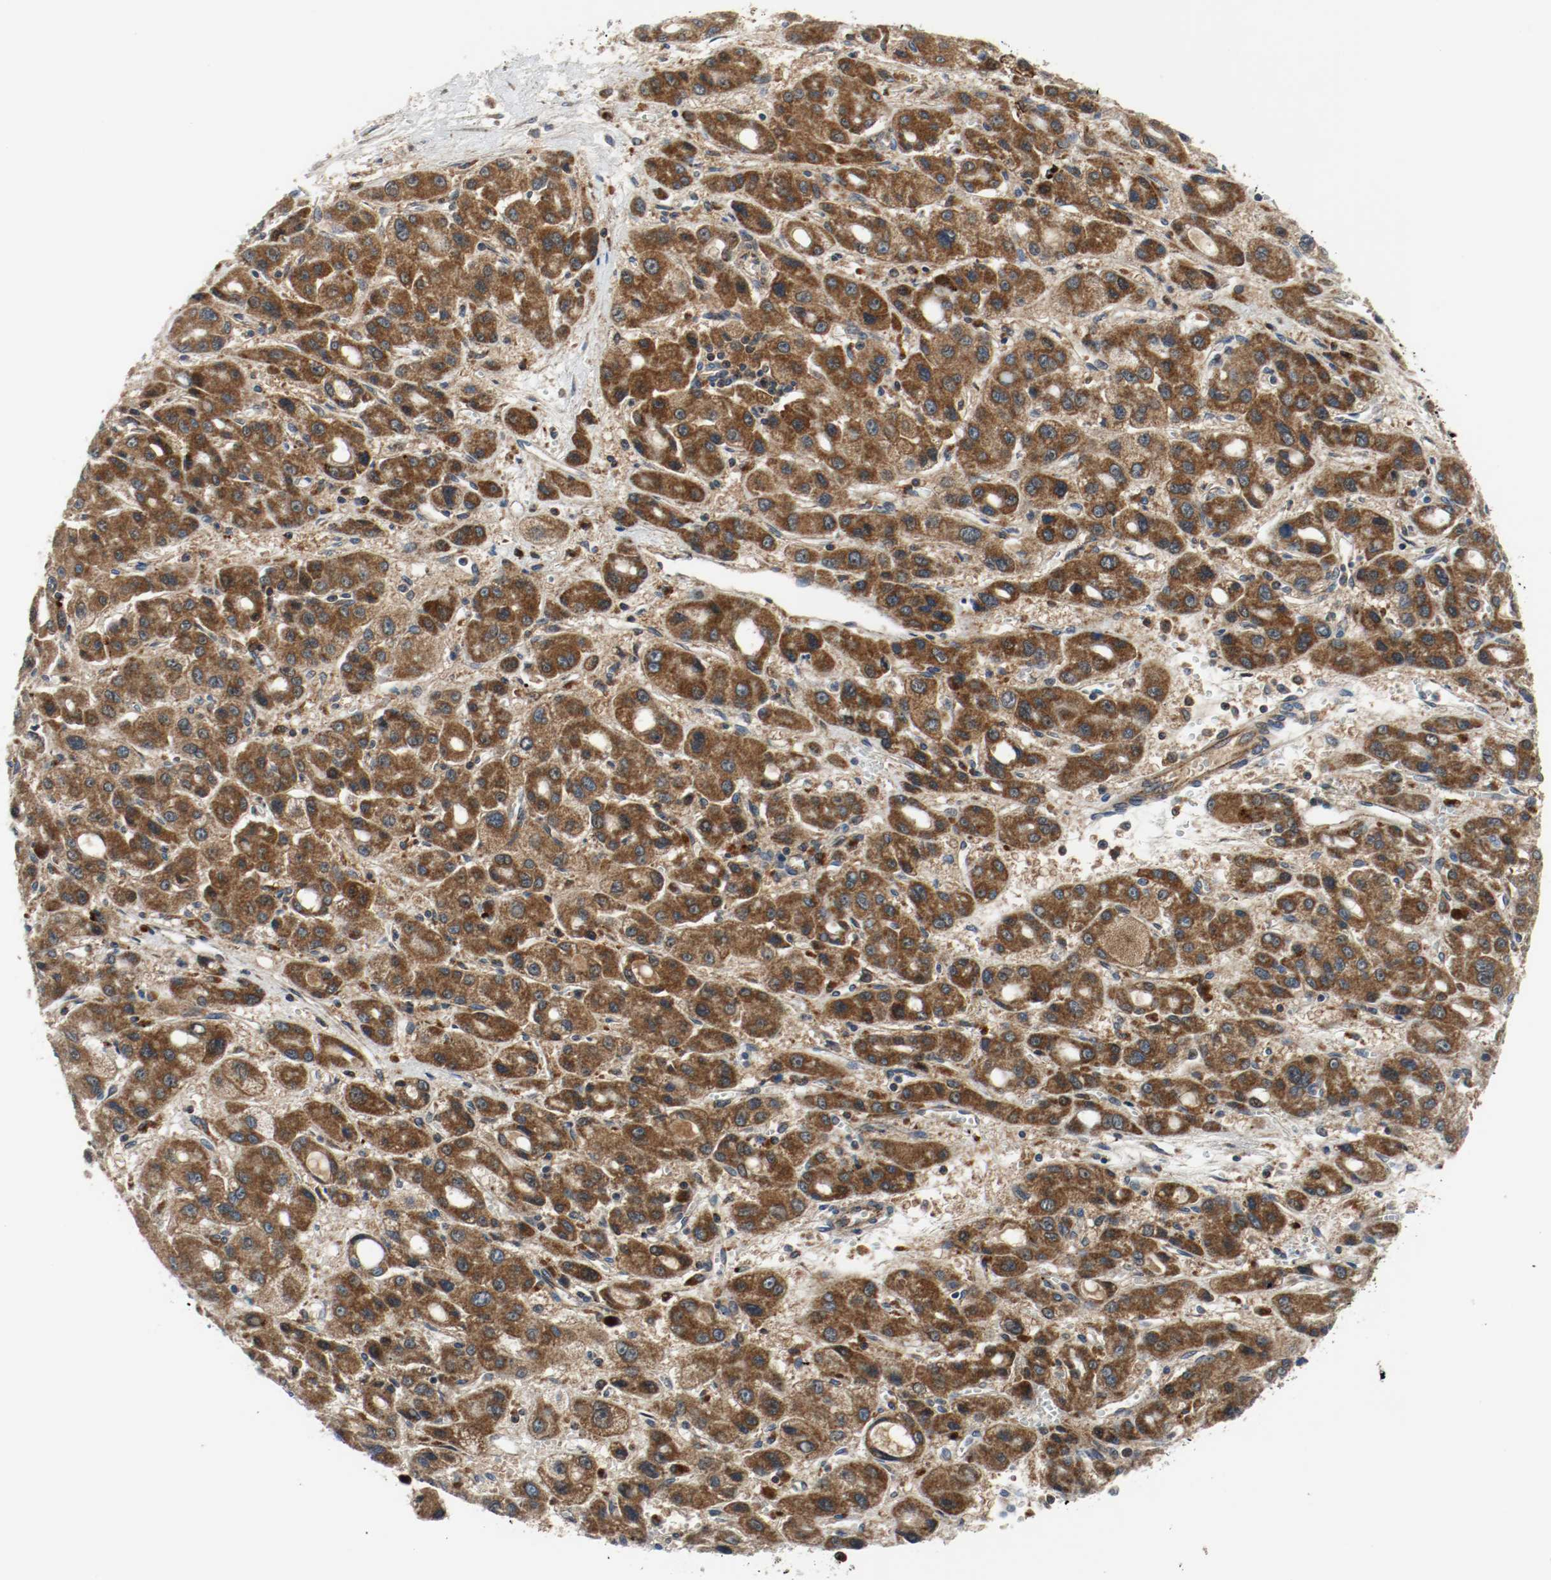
{"staining": {"intensity": "strong", "quantity": ">75%", "location": "cytoplasmic/membranous"}, "tissue": "liver cancer", "cell_type": "Tumor cells", "image_type": "cancer", "snomed": [{"axis": "morphology", "description": "Carcinoma, Hepatocellular, NOS"}, {"axis": "topography", "description": "Liver"}], "caption": "This is a photomicrograph of immunohistochemistry (IHC) staining of hepatocellular carcinoma (liver), which shows strong positivity in the cytoplasmic/membranous of tumor cells.", "gene": "TXNRD1", "patient": {"sex": "male", "age": 55}}